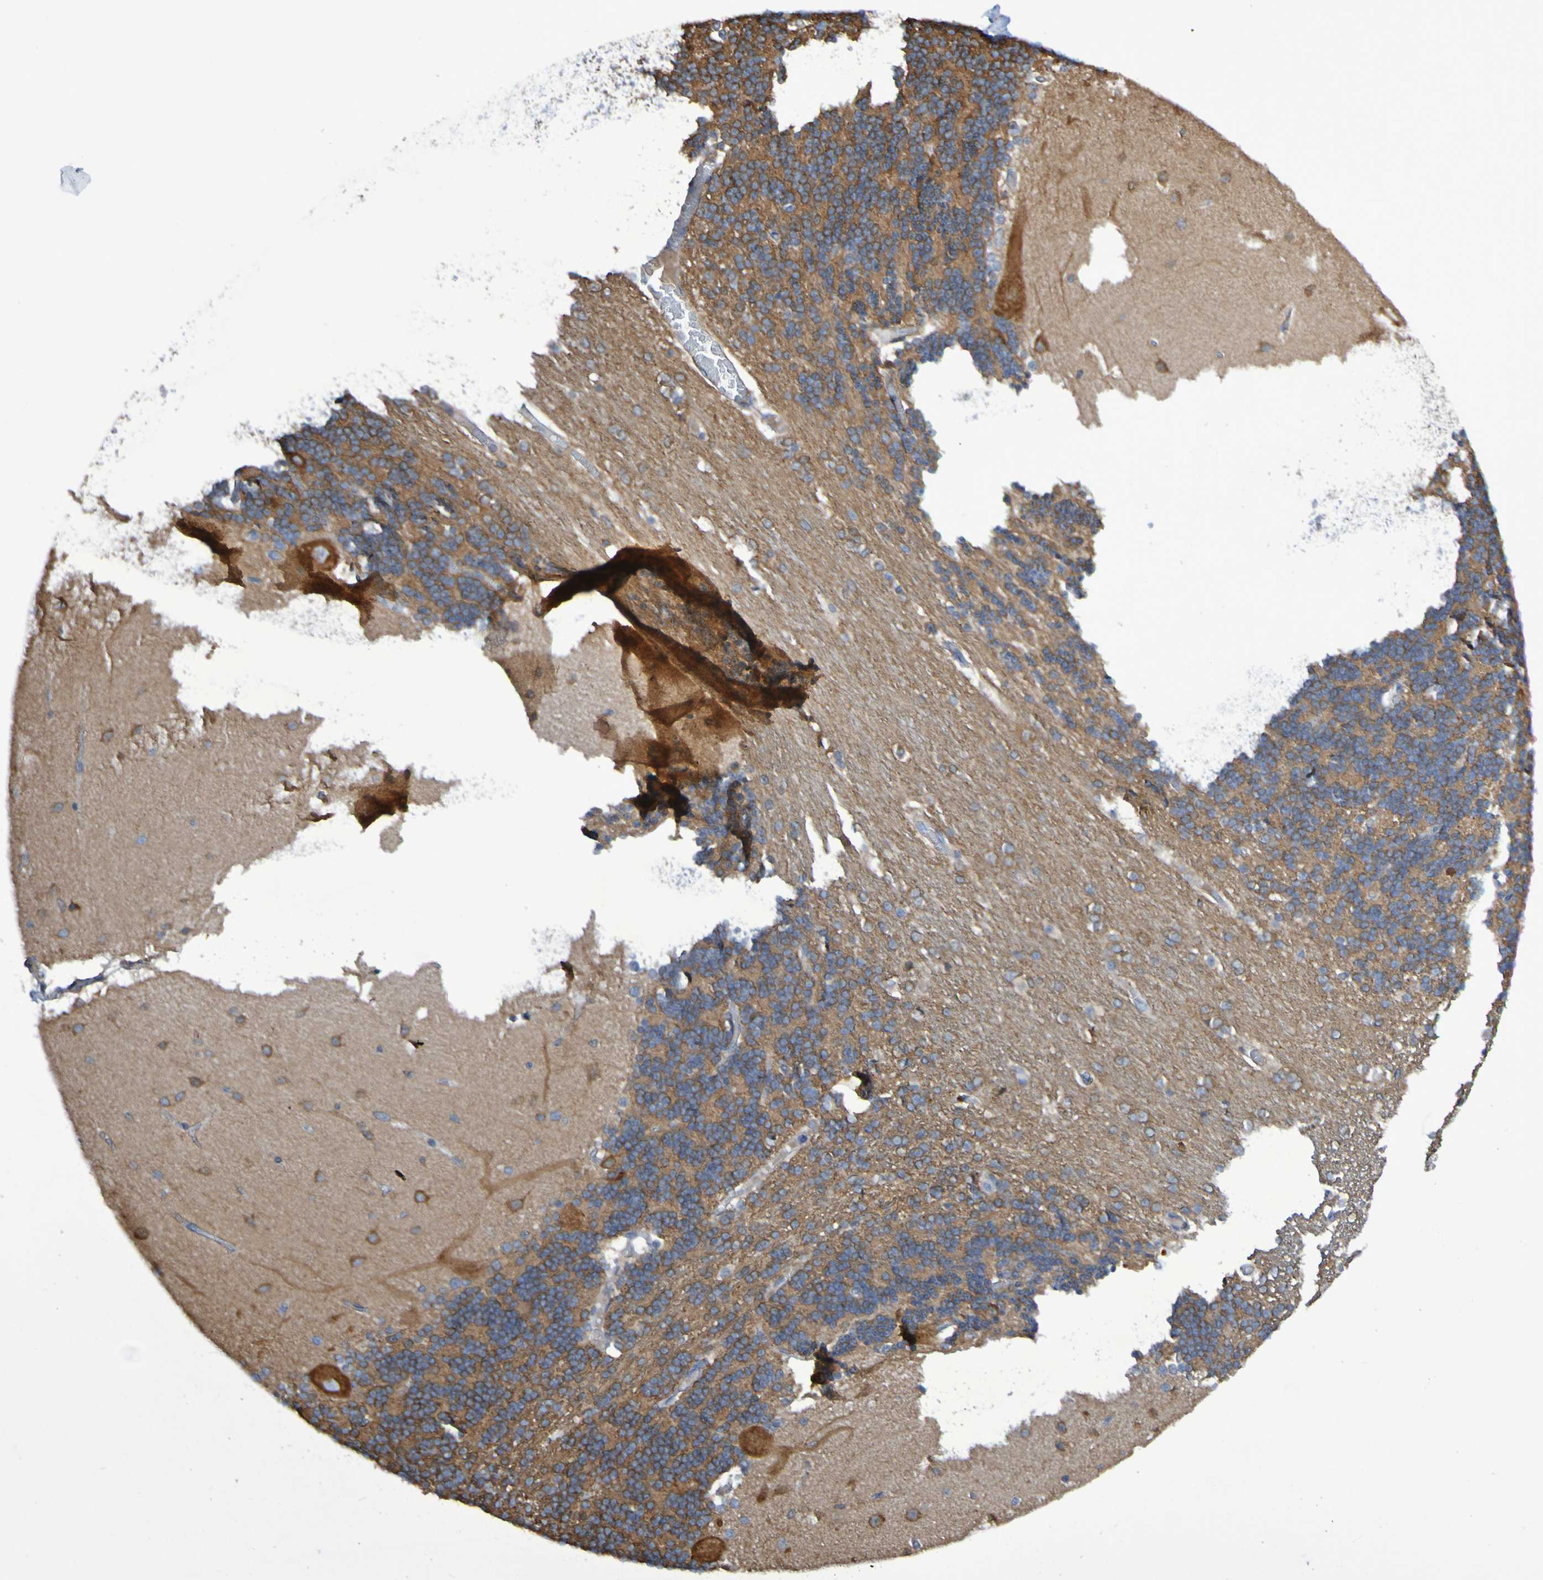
{"staining": {"intensity": "strong", "quantity": "25%-75%", "location": "cytoplasmic/membranous"}, "tissue": "cerebellum", "cell_type": "Cells in granular layer", "image_type": "normal", "snomed": [{"axis": "morphology", "description": "Normal tissue, NOS"}, {"axis": "topography", "description": "Cerebellum"}], "caption": "Immunohistochemistry (IHC) of unremarkable cerebellum shows high levels of strong cytoplasmic/membranous positivity in about 25%-75% of cells in granular layer.", "gene": "SCRG1", "patient": {"sex": "female", "age": 54}}